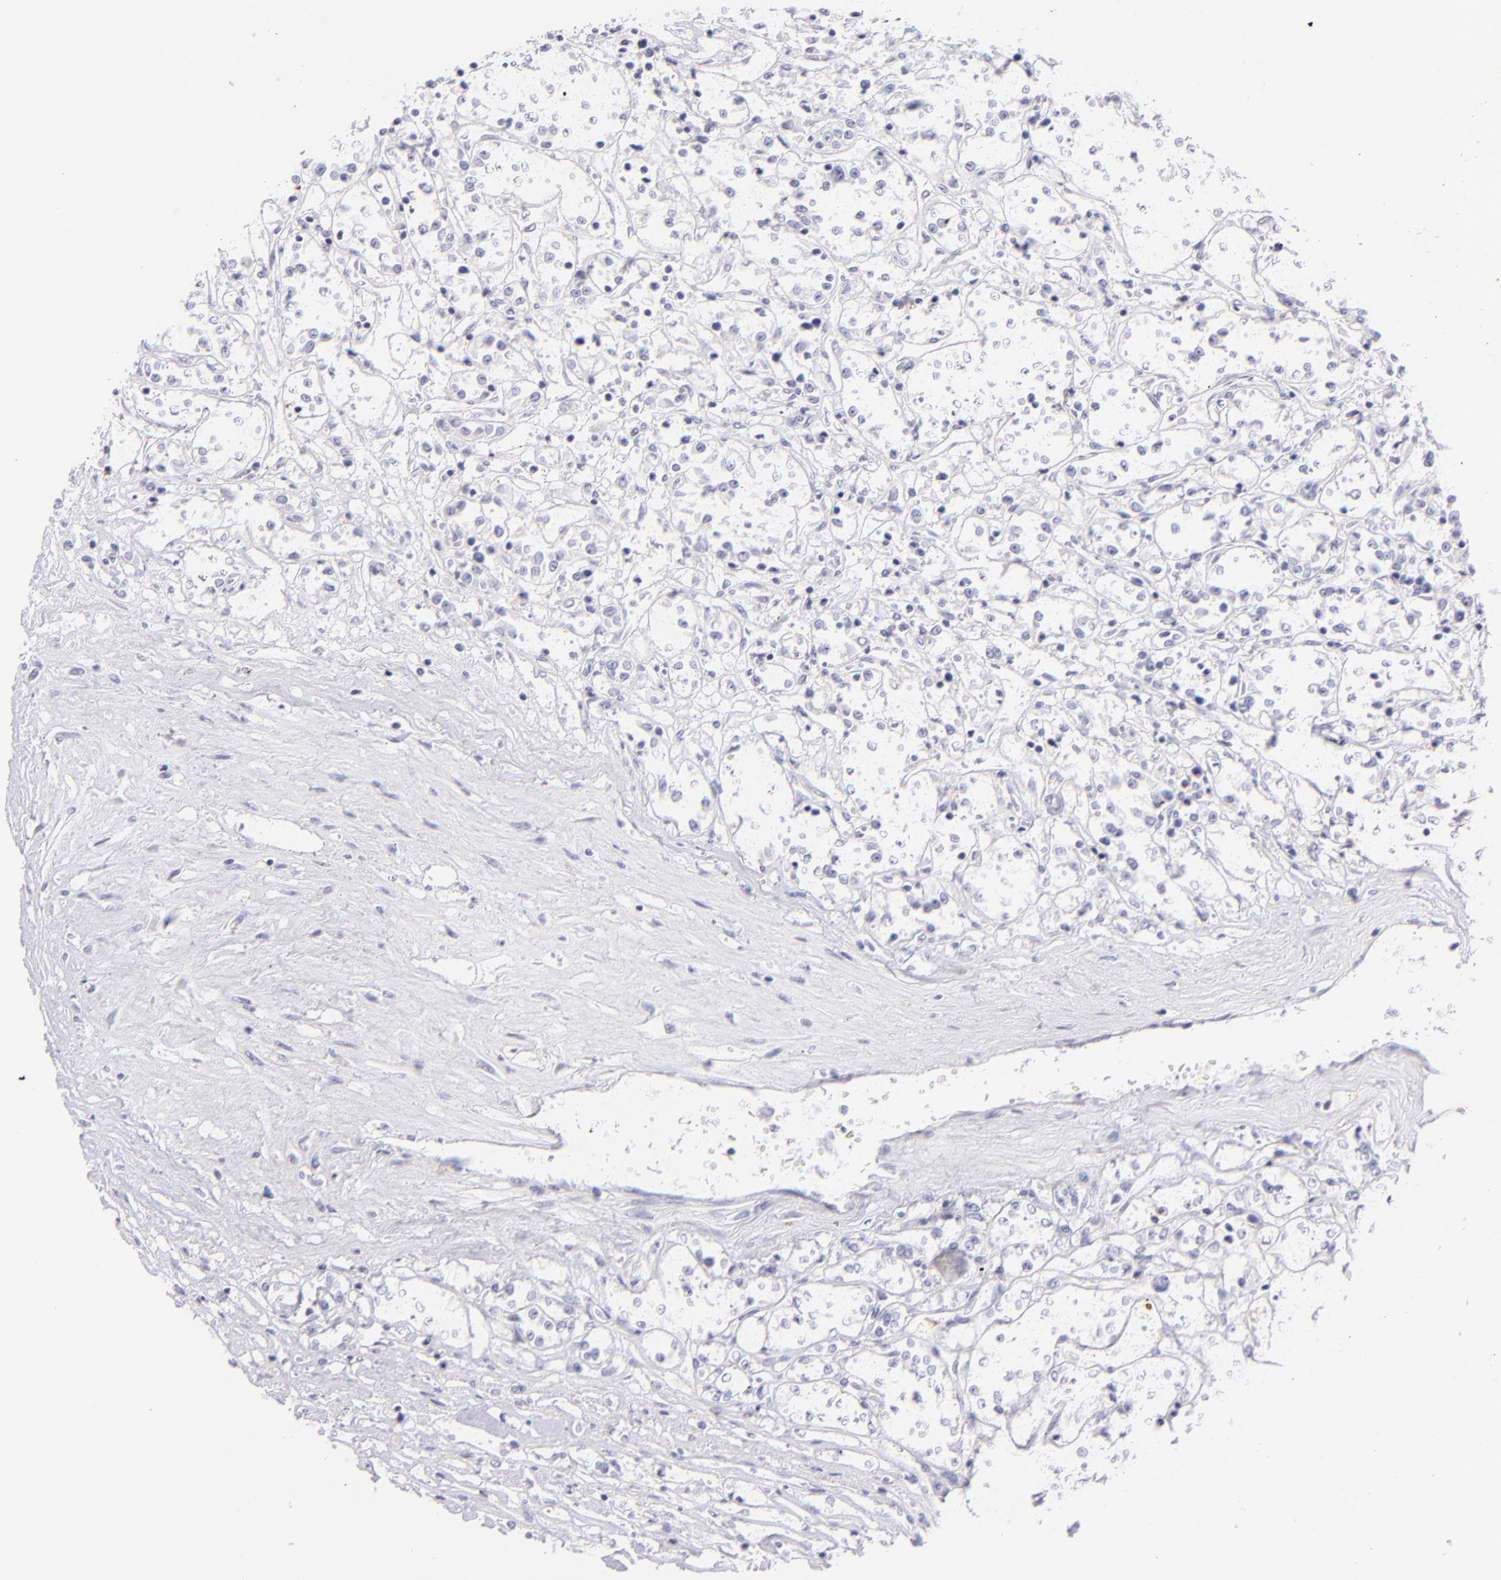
{"staining": {"intensity": "negative", "quantity": "none", "location": "none"}, "tissue": "renal cancer", "cell_type": "Tumor cells", "image_type": "cancer", "snomed": [{"axis": "morphology", "description": "Adenocarcinoma, NOS"}, {"axis": "topography", "description": "Kidney"}], "caption": "Immunohistochemistry (IHC) image of neoplastic tissue: adenocarcinoma (renal) stained with DAB (3,3'-diaminobenzidine) shows no significant protein positivity in tumor cells.", "gene": "CD69", "patient": {"sex": "female", "age": 76}}